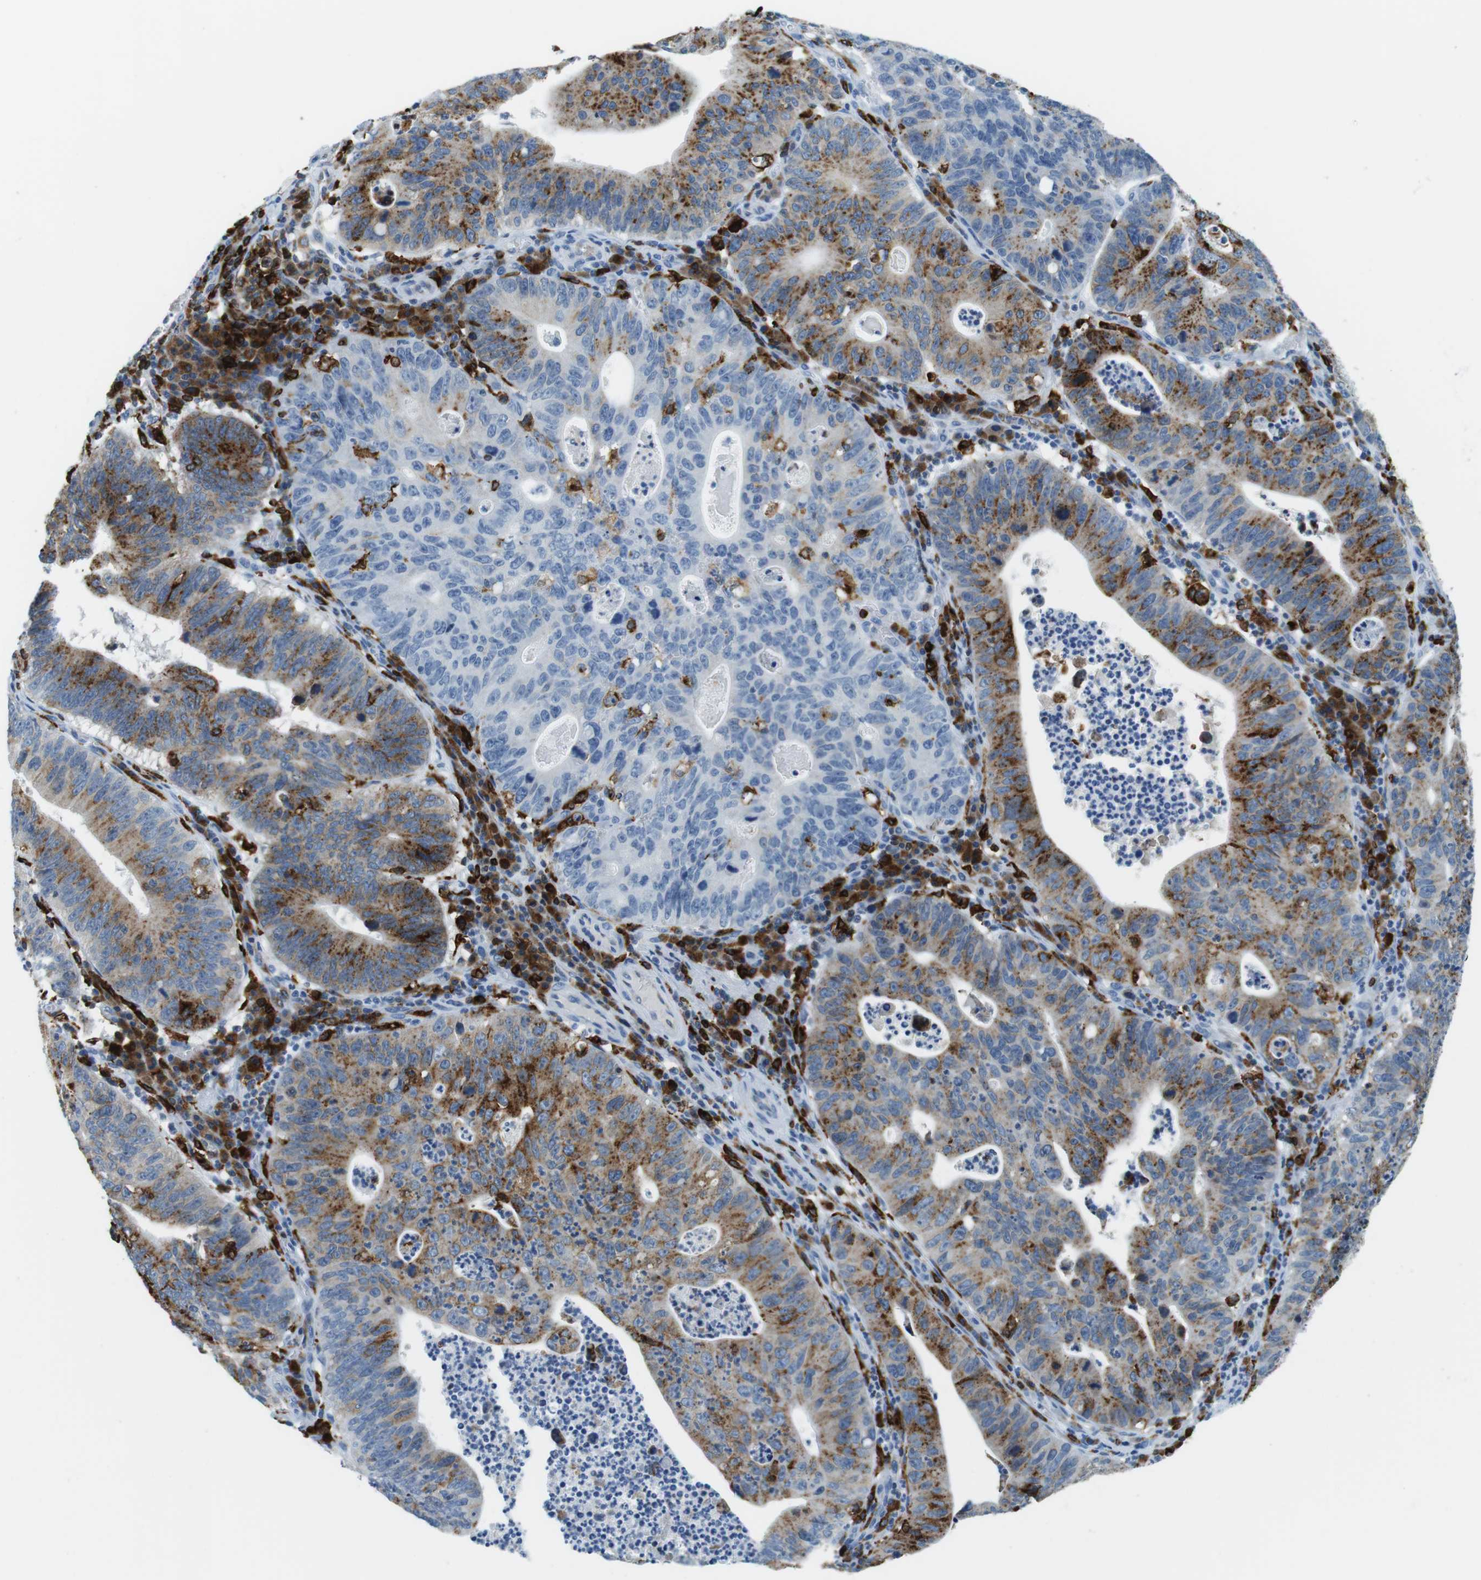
{"staining": {"intensity": "moderate", "quantity": "25%-75%", "location": "none"}, "tissue": "stomach cancer", "cell_type": "Tumor cells", "image_type": "cancer", "snomed": [{"axis": "morphology", "description": "Adenocarcinoma, NOS"}, {"axis": "topography", "description": "Stomach"}], "caption": "IHC (DAB (3,3'-diaminobenzidine)) staining of stomach cancer shows moderate None protein positivity in approximately 25%-75% of tumor cells.", "gene": "CIITA", "patient": {"sex": "male", "age": 59}}